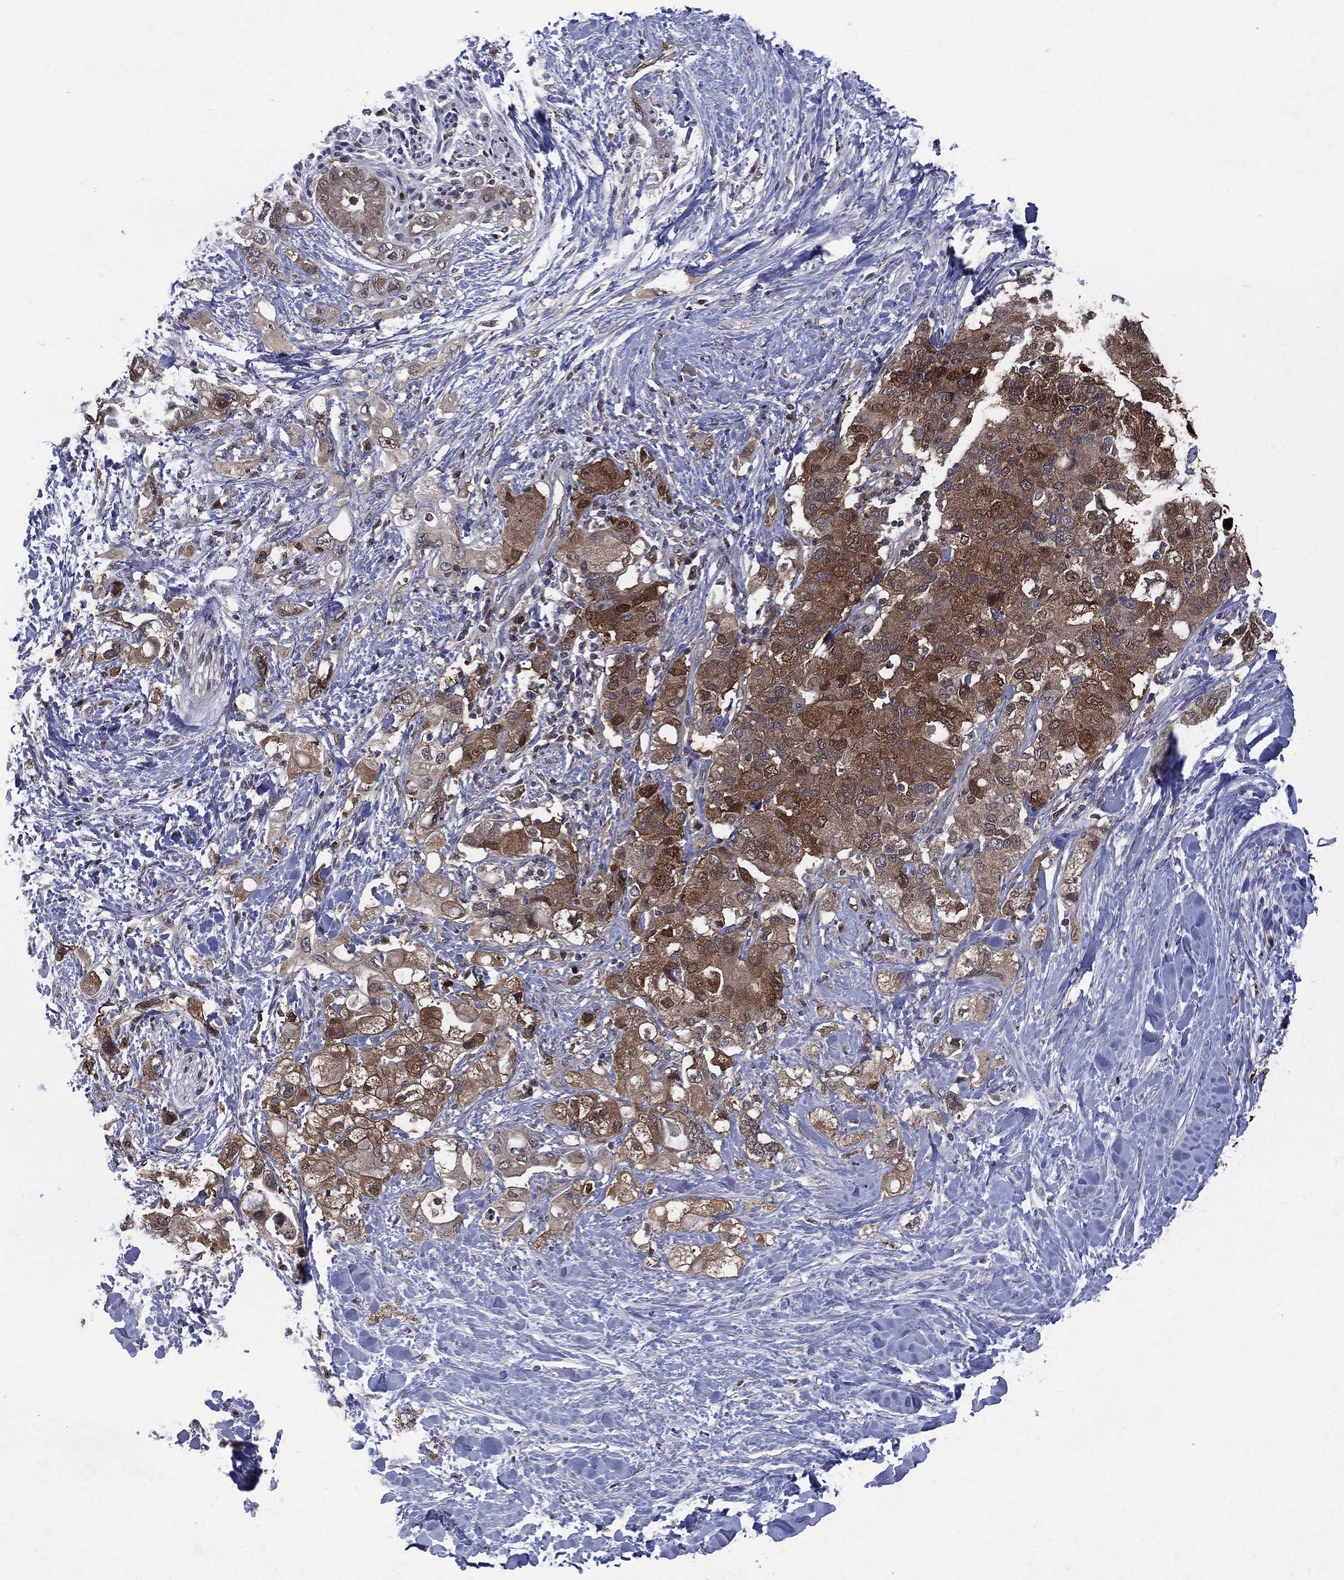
{"staining": {"intensity": "strong", "quantity": "25%-75%", "location": "cytoplasmic/membranous"}, "tissue": "pancreatic cancer", "cell_type": "Tumor cells", "image_type": "cancer", "snomed": [{"axis": "morphology", "description": "Adenocarcinoma, NOS"}, {"axis": "topography", "description": "Pancreas"}], "caption": "Brown immunohistochemical staining in human pancreatic cancer (adenocarcinoma) demonstrates strong cytoplasmic/membranous staining in approximately 25%-75% of tumor cells.", "gene": "GMPR2", "patient": {"sex": "female", "age": 56}}